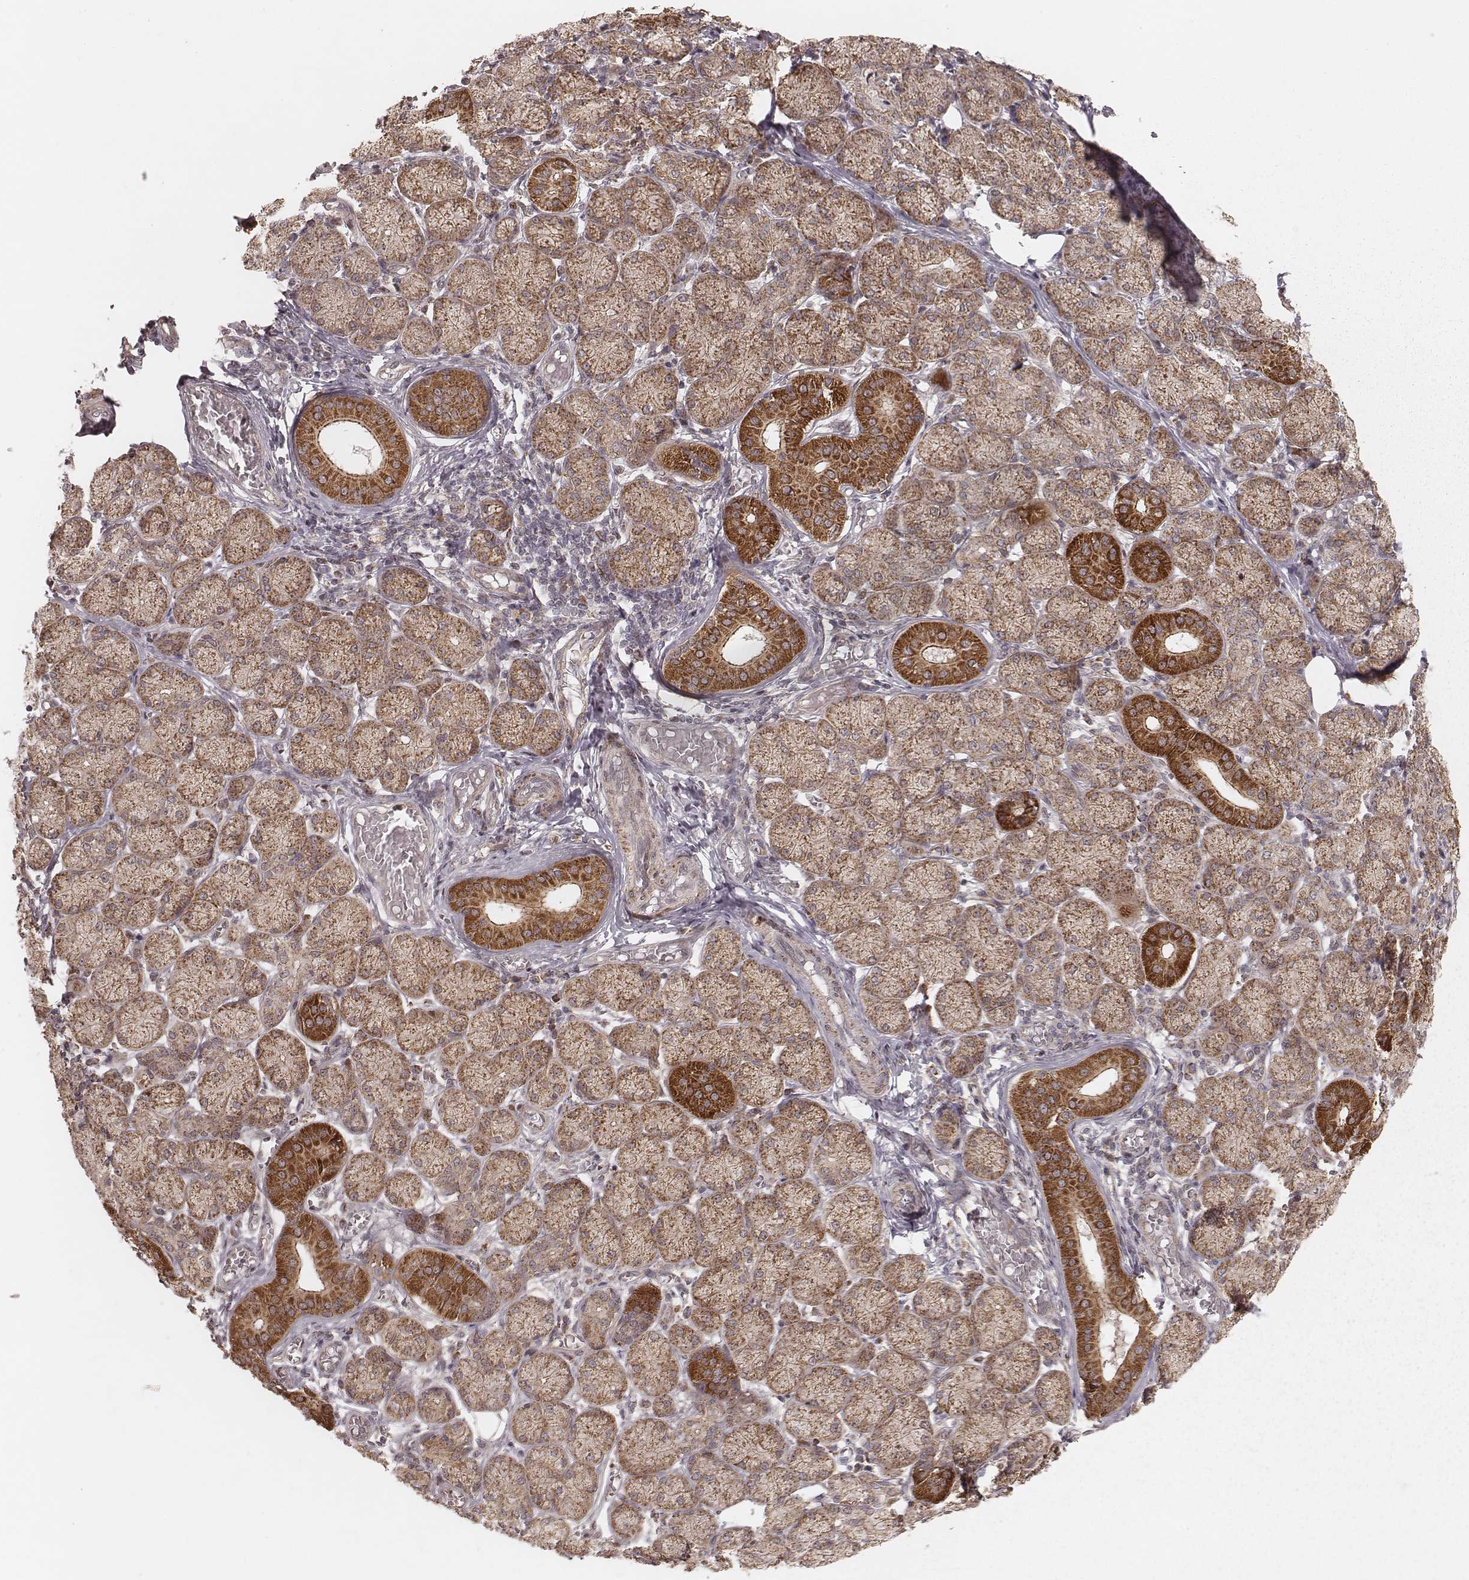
{"staining": {"intensity": "moderate", "quantity": ">75%", "location": "cytoplasmic/membranous"}, "tissue": "salivary gland", "cell_type": "Glandular cells", "image_type": "normal", "snomed": [{"axis": "morphology", "description": "Normal tissue, NOS"}, {"axis": "topography", "description": "Salivary gland"}, {"axis": "topography", "description": "Peripheral nerve tissue"}], "caption": "DAB (3,3'-diaminobenzidine) immunohistochemical staining of unremarkable human salivary gland reveals moderate cytoplasmic/membranous protein staining in approximately >75% of glandular cells. The staining was performed using DAB to visualize the protein expression in brown, while the nuclei were stained in blue with hematoxylin (Magnification: 20x).", "gene": "NDUFA7", "patient": {"sex": "female", "age": 24}}